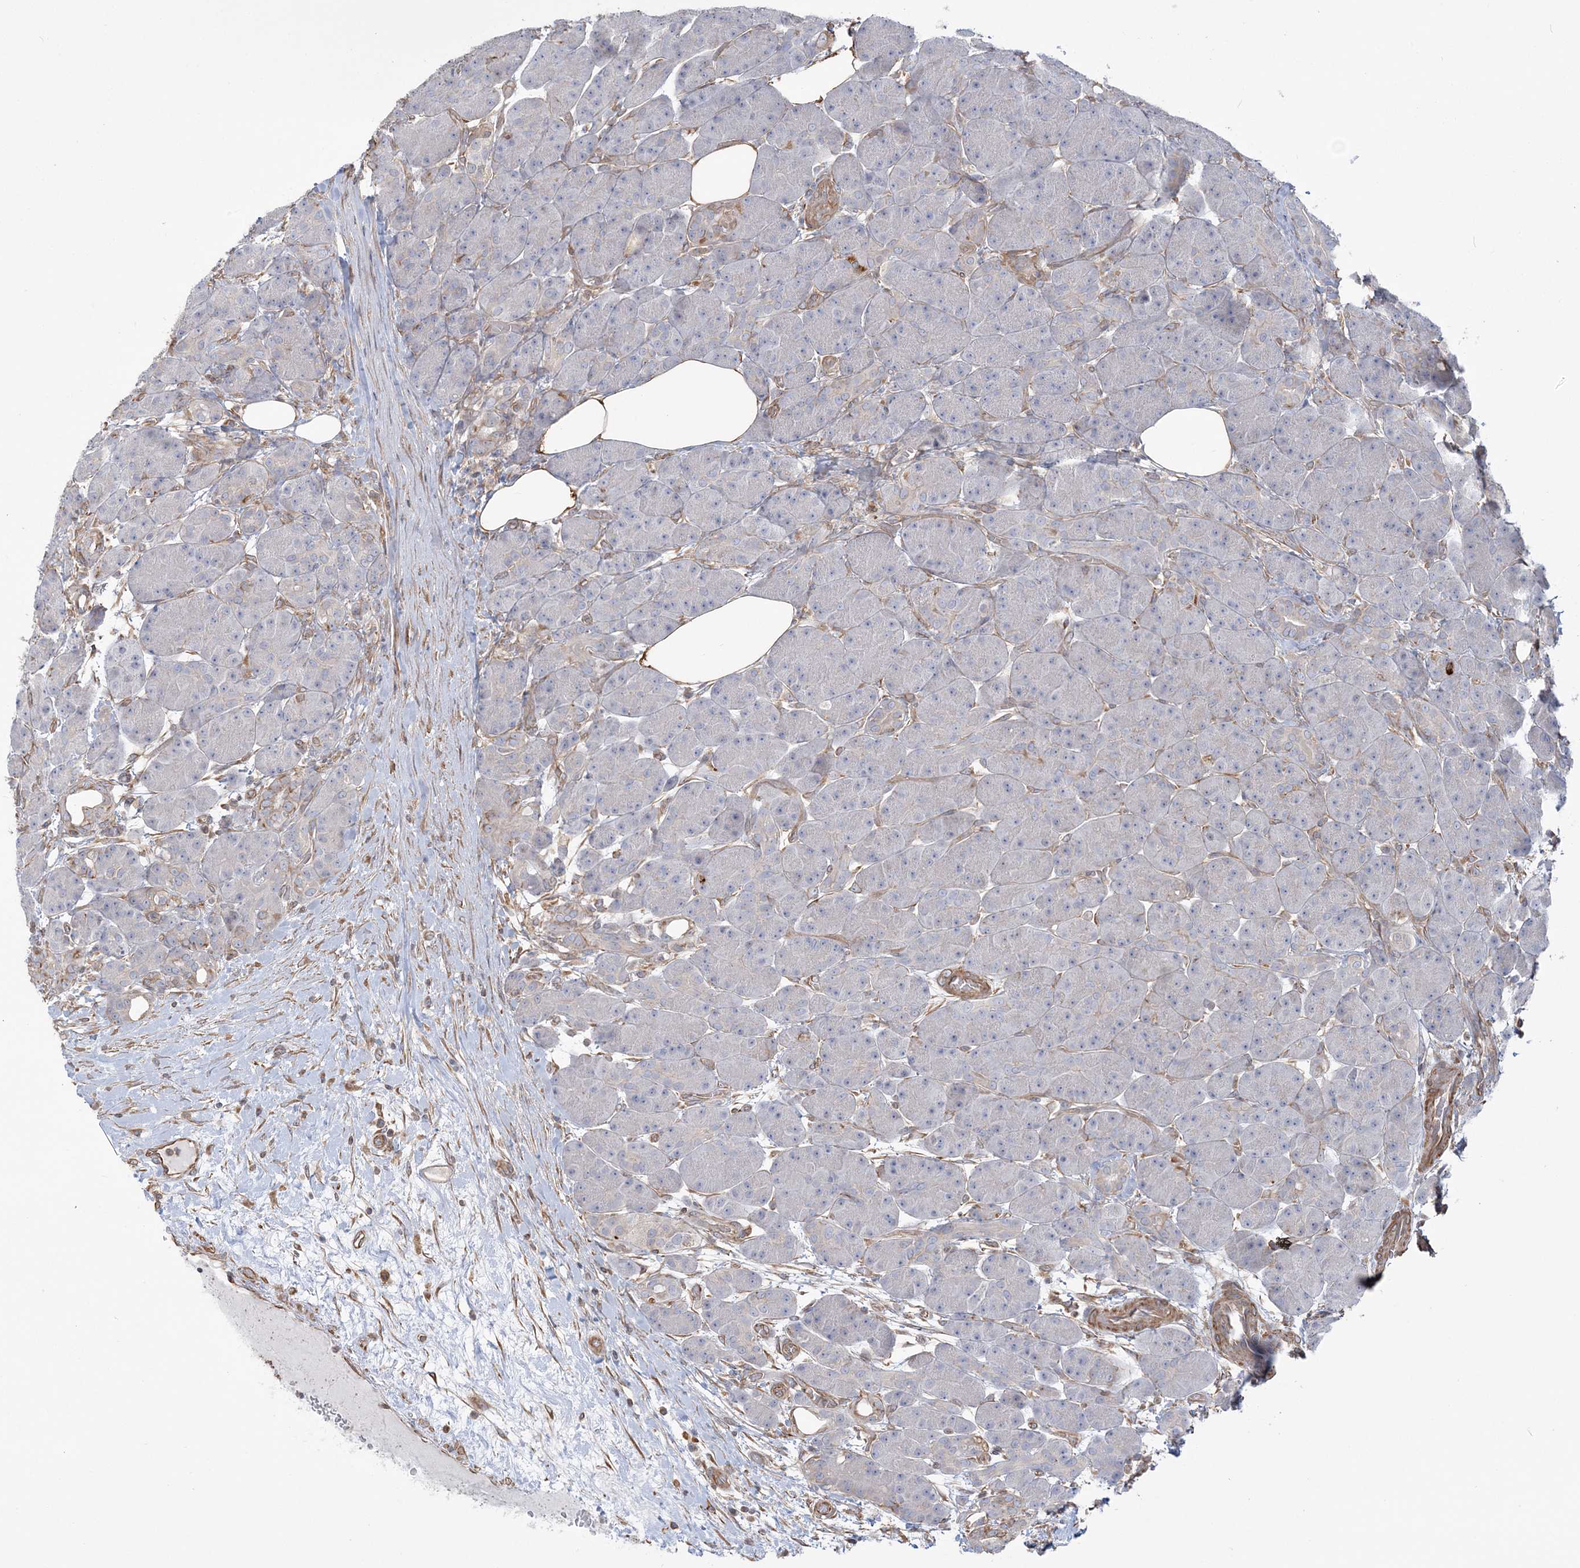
{"staining": {"intensity": "negative", "quantity": "none", "location": "none"}, "tissue": "pancreas", "cell_type": "Exocrine glandular cells", "image_type": "normal", "snomed": [{"axis": "morphology", "description": "Normal tissue, NOS"}, {"axis": "topography", "description": "Pancreas"}], "caption": "Human pancreas stained for a protein using immunohistochemistry (IHC) shows no expression in exocrine glandular cells.", "gene": "ZNF821", "patient": {"sex": "male", "age": 63}}